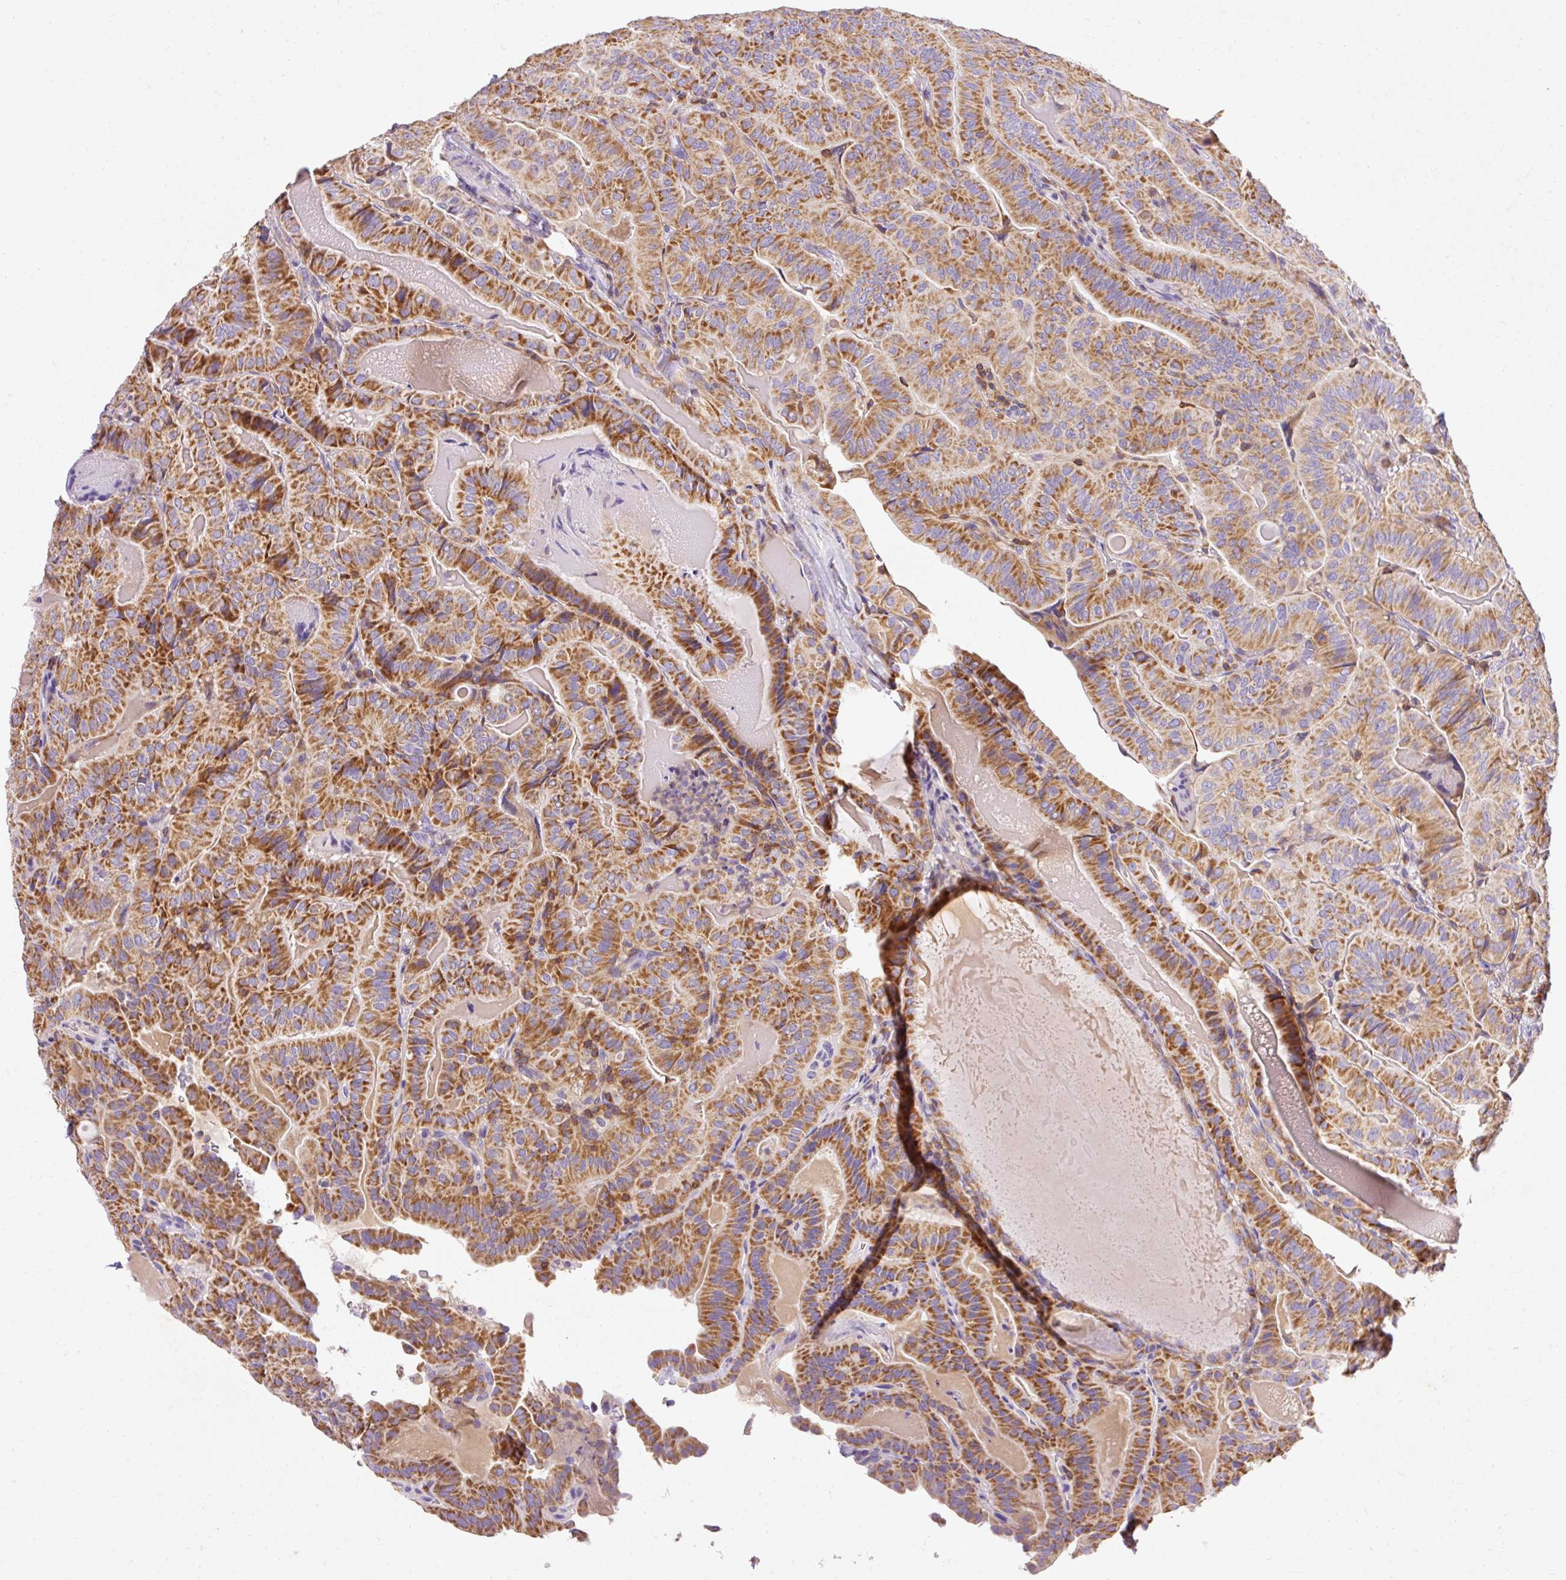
{"staining": {"intensity": "strong", "quantity": ">75%", "location": "cytoplasmic/membranous"}, "tissue": "thyroid cancer", "cell_type": "Tumor cells", "image_type": "cancer", "snomed": [{"axis": "morphology", "description": "Papillary adenocarcinoma, NOS"}, {"axis": "topography", "description": "Thyroid gland"}], "caption": "IHC (DAB) staining of human thyroid cancer (papillary adenocarcinoma) exhibits strong cytoplasmic/membranous protein staining in approximately >75% of tumor cells.", "gene": "IMMT", "patient": {"sex": "female", "age": 68}}